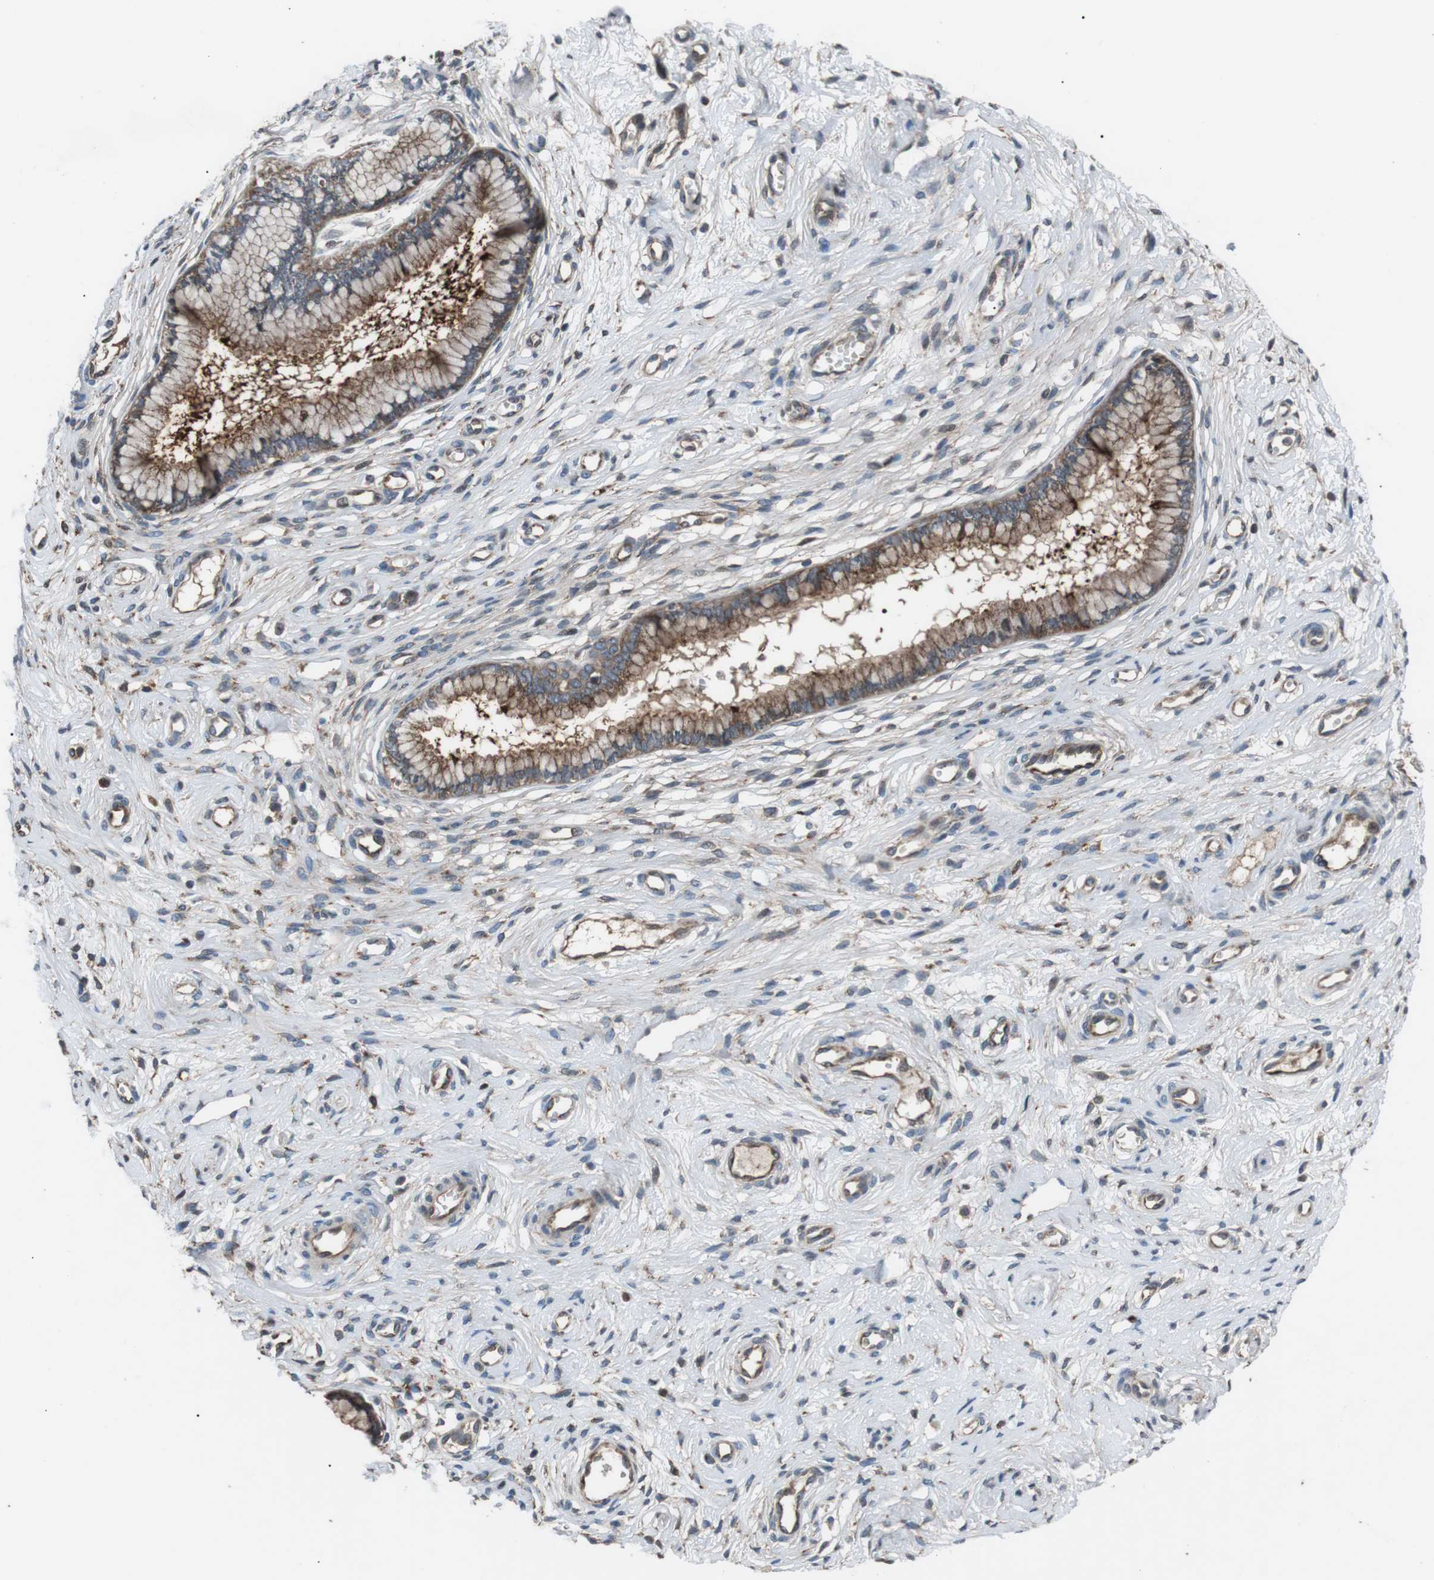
{"staining": {"intensity": "moderate", "quantity": ">75%", "location": "cytoplasmic/membranous"}, "tissue": "cervix", "cell_type": "Glandular cells", "image_type": "normal", "snomed": [{"axis": "morphology", "description": "Normal tissue, NOS"}, {"axis": "topography", "description": "Cervix"}], "caption": "Immunohistochemical staining of normal human cervix exhibits medium levels of moderate cytoplasmic/membranous expression in approximately >75% of glandular cells. (Brightfield microscopy of DAB IHC at high magnification).", "gene": "GPR161", "patient": {"sex": "female", "age": 65}}